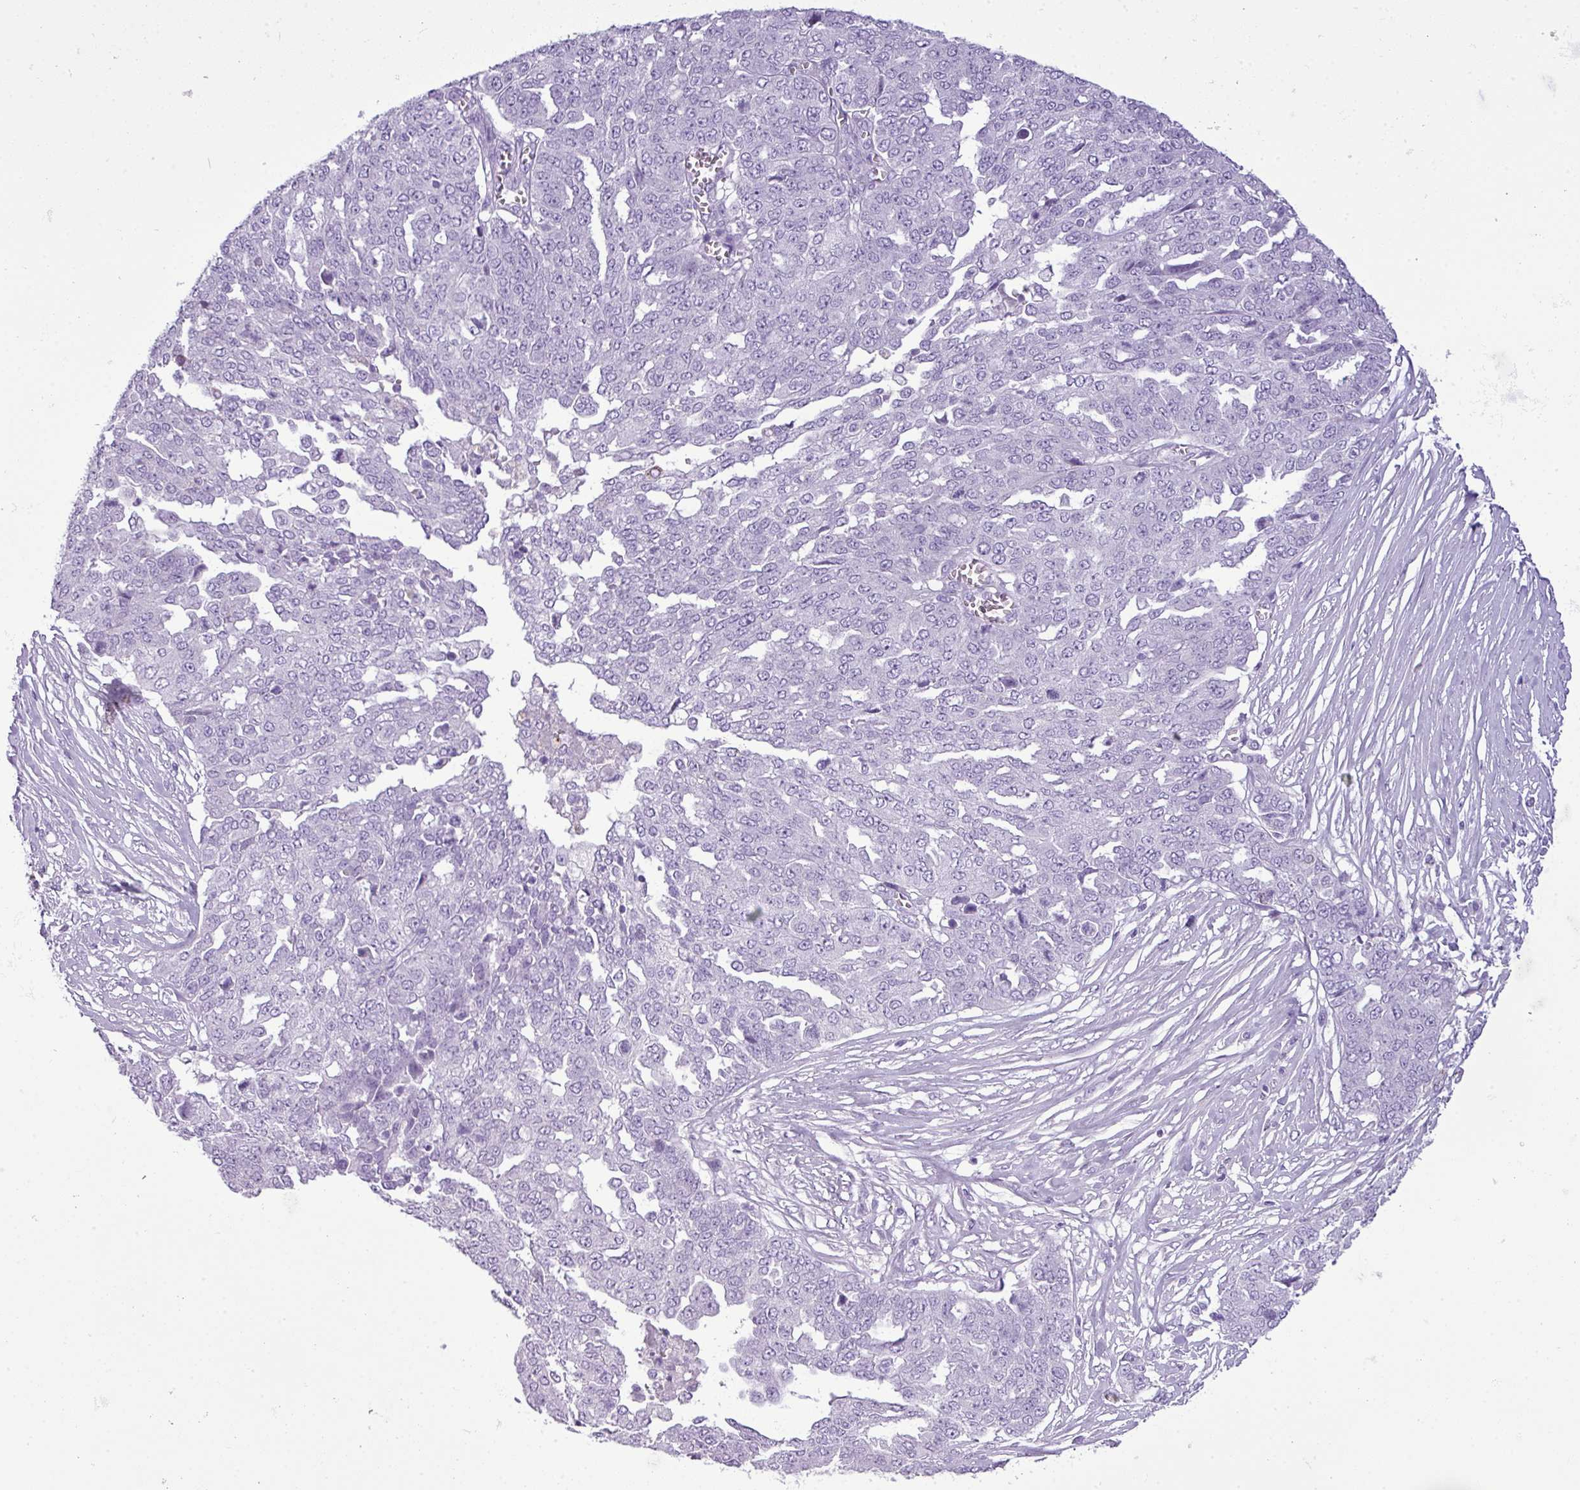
{"staining": {"intensity": "negative", "quantity": "none", "location": "none"}, "tissue": "ovarian cancer", "cell_type": "Tumor cells", "image_type": "cancer", "snomed": [{"axis": "morphology", "description": "Cystadenocarcinoma, serous, NOS"}, {"axis": "topography", "description": "Soft tissue"}, {"axis": "topography", "description": "Ovary"}], "caption": "Immunohistochemical staining of ovarian serous cystadenocarcinoma exhibits no significant expression in tumor cells.", "gene": "RBMXL2", "patient": {"sex": "female", "age": 57}}